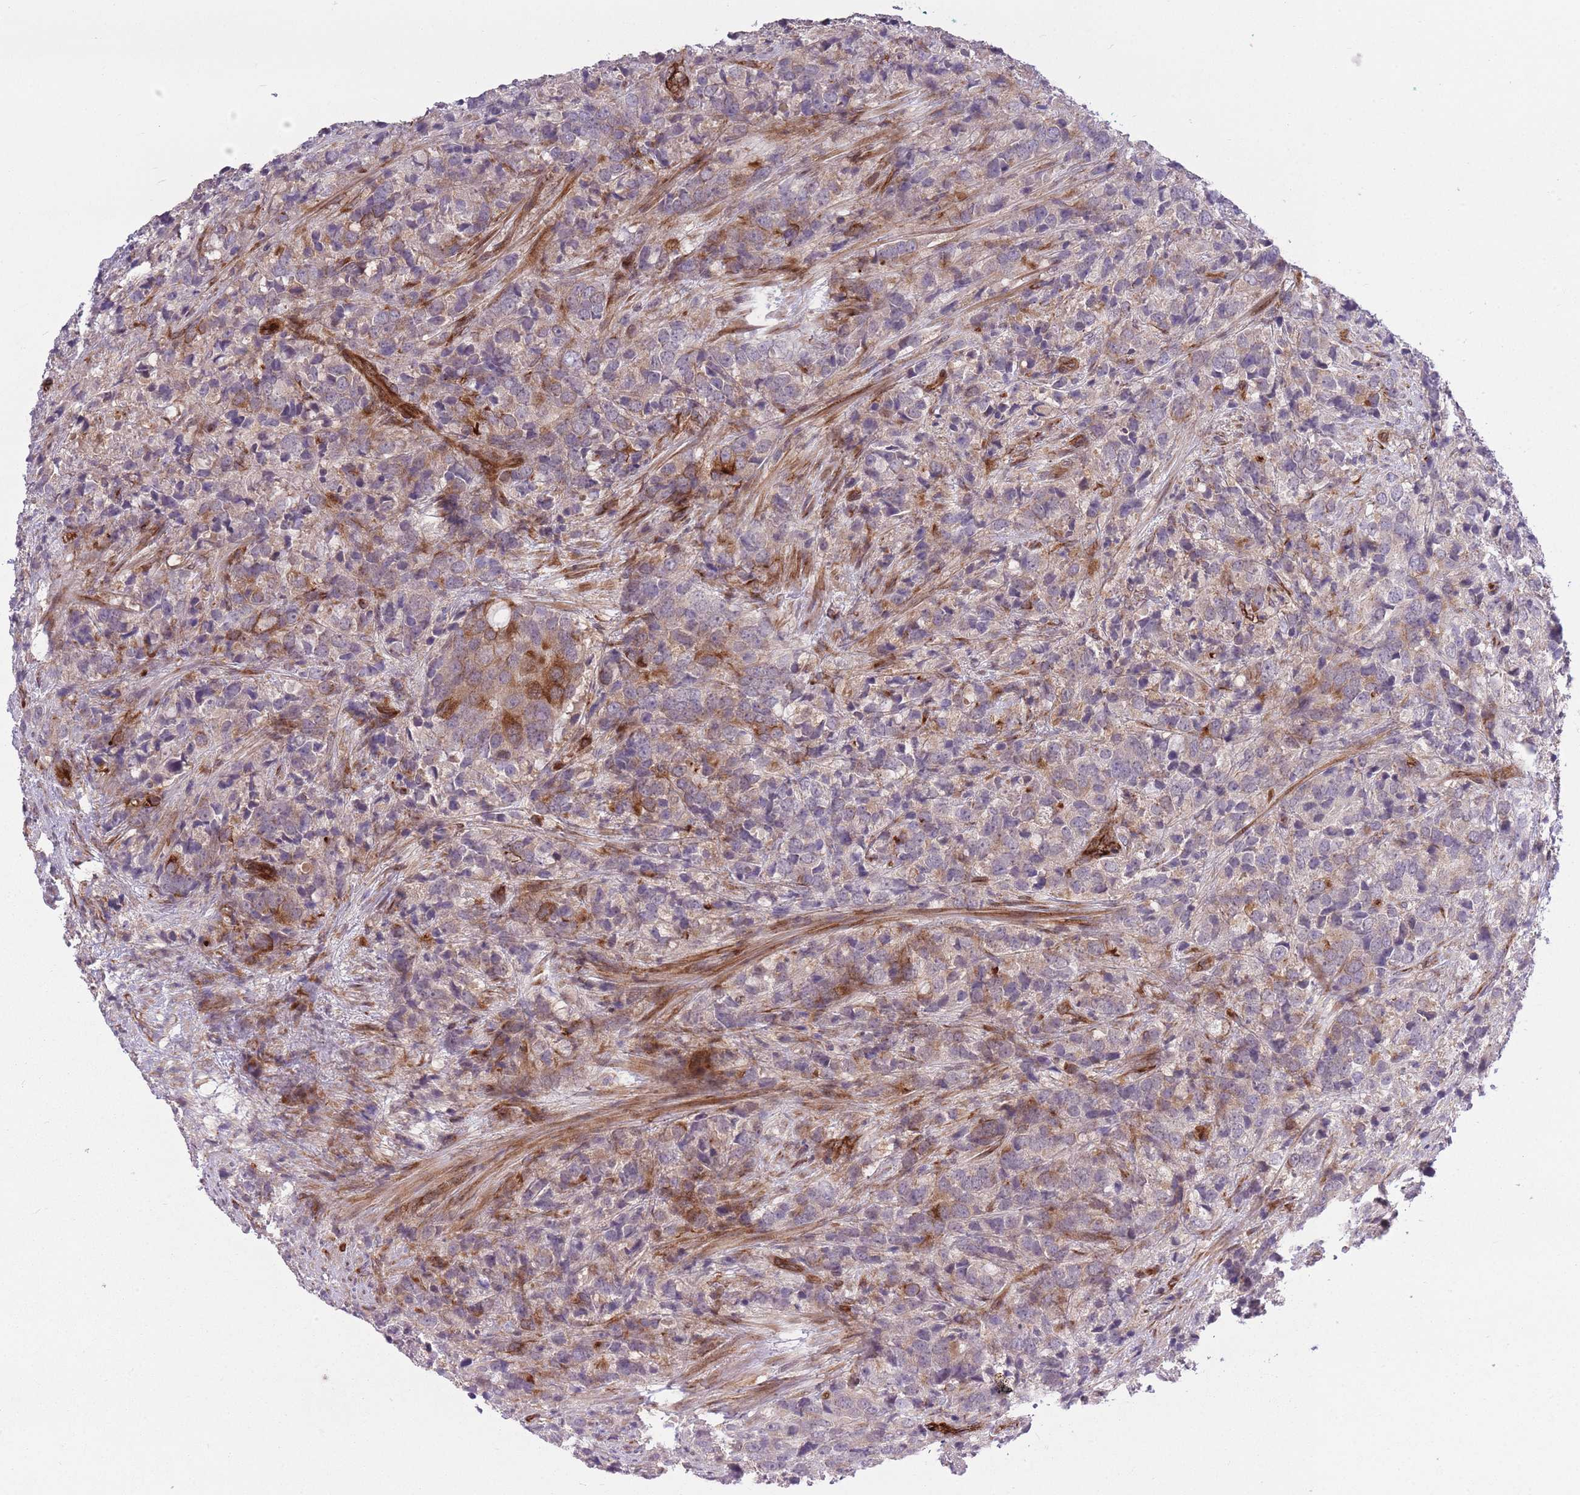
{"staining": {"intensity": "moderate", "quantity": "<25%", "location": "cytoplasmic/membranous"}, "tissue": "prostate cancer", "cell_type": "Tumor cells", "image_type": "cancer", "snomed": [{"axis": "morphology", "description": "Adenocarcinoma, High grade"}, {"axis": "topography", "description": "Prostate"}], "caption": "A brown stain highlights moderate cytoplasmic/membranous expression of a protein in prostate cancer tumor cells.", "gene": "CISH", "patient": {"sex": "male", "age": 62}}